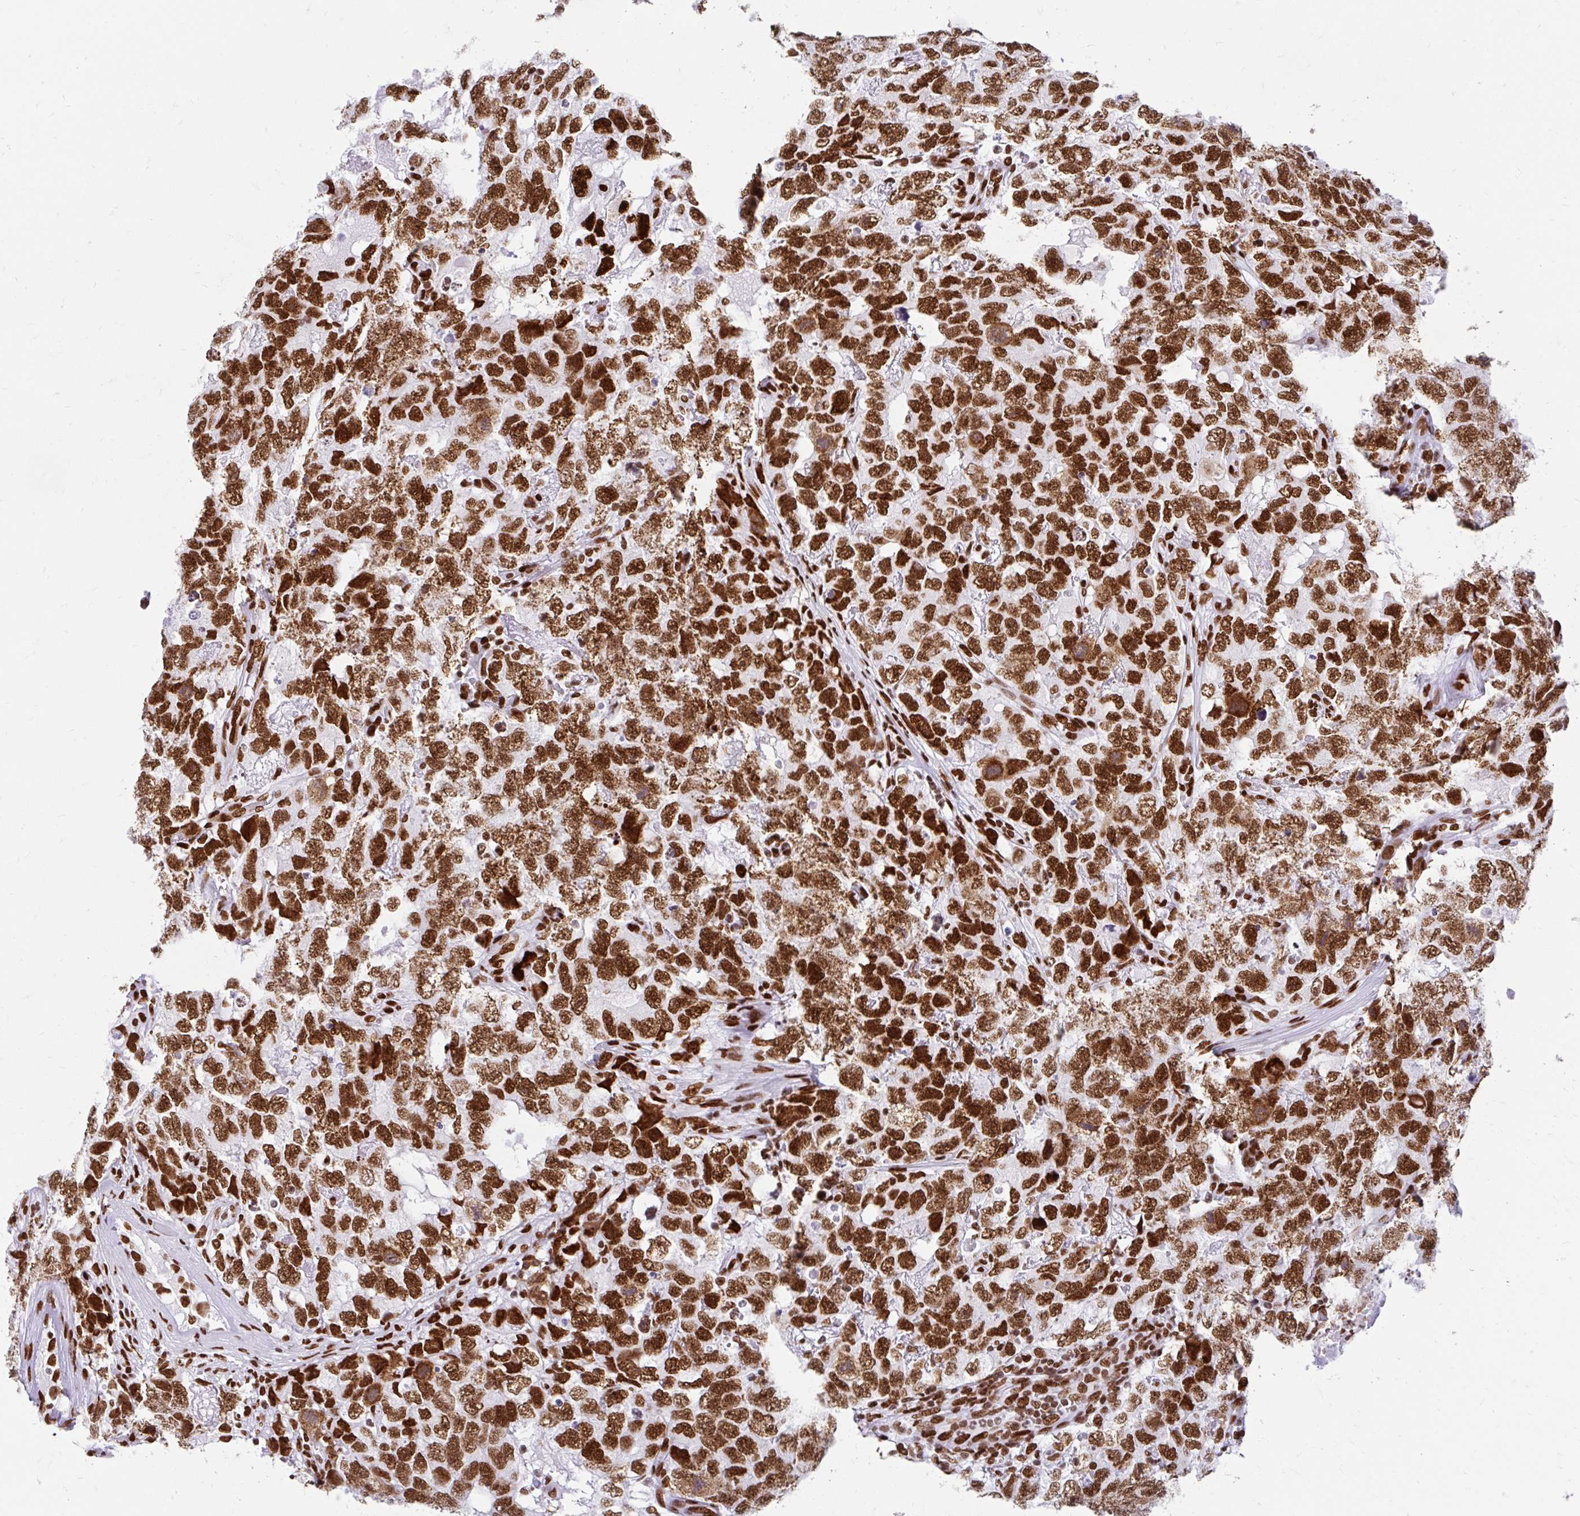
{"staining": {"intensity": "strong", "quantity": ">75%", "location": "nuclear"}, "tissue": "testis cancer", "cell_type": "Tumor cells", "image_type": "cancer", "snomed": [{"axis": "morphology", "description": "Carcinoma, Embryonal, NOS"}, {"axis": "topography", "description": "Testis"}], "caption": "Immunohistochemistry (DAB) staining of testis embryonal carcinoma displays strong nuclear protein positivity in approximately >75% of tumor cells.", "gene": "KHDRBS1", "patient": {"sex": "male", "age": 22}}